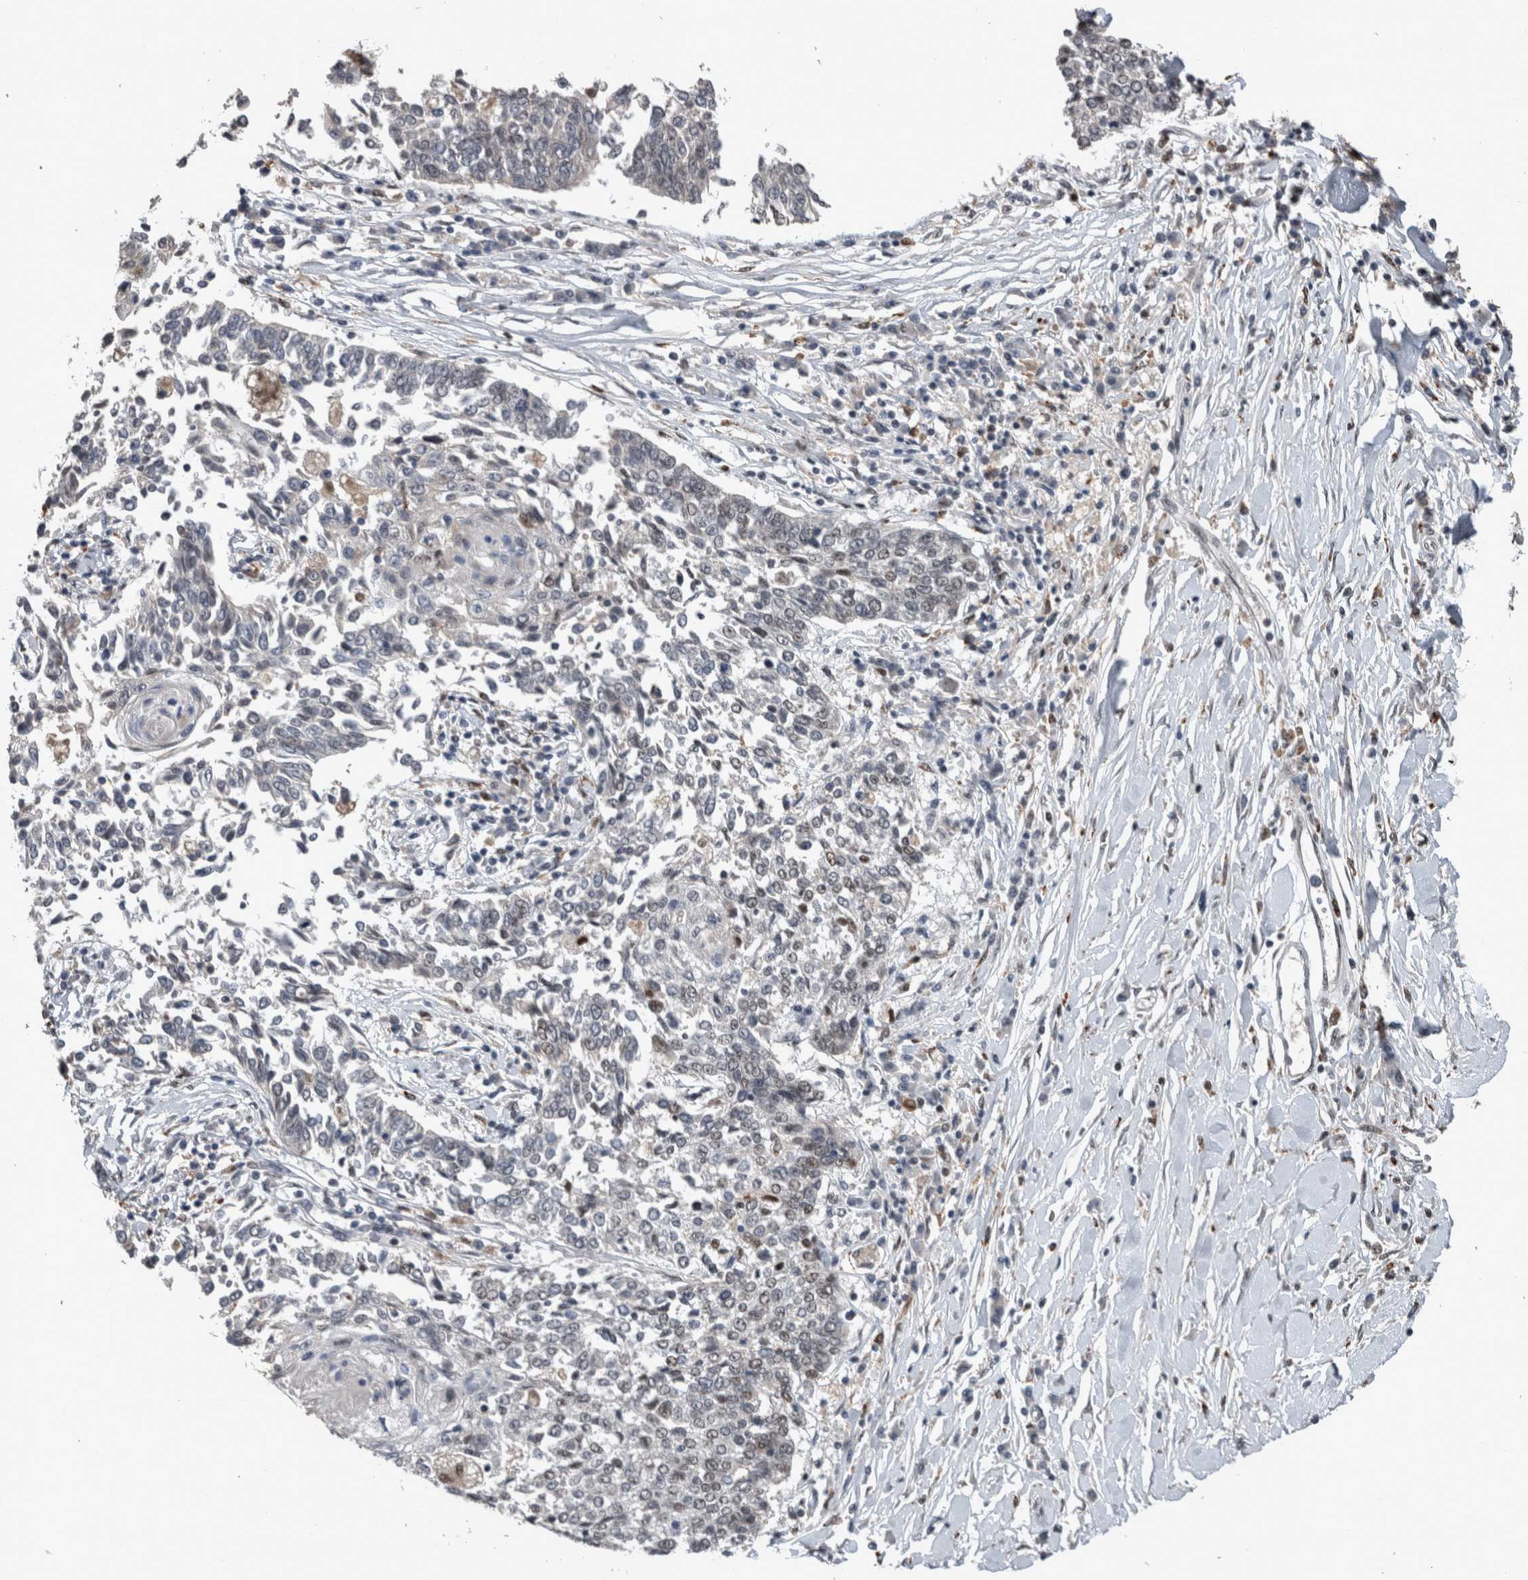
{"staining": {"intensity": "weak", "quantity": "25%-75%", "location": "nuclear"}, "tissue": "lung cancer", "cell_type": "Tumor cells", "image_type": "cancer", "snomed": [{"axis": "morphology", "description": "Normal tissue, NOS"}, {"axis": "morphology", "description": "Squamous cell carcinoma, NOS"}, {"axis": "topography", "description": "Cartilage tissue"}, {"axis": "topography", "description": "Bronchus"}, {"axis": "topography", "description": "Lung"}, {"axis": "topography", "description": "Peripheral nerve tissue"}], "caption": "An IHC micrograph of neoplastic tissue is shown. Protein staining in brown shows weak nuclear positivity in lung cancer within tumor cells. The staining is performed using DAB (3,3'-diaminobenzidine) brown chromogen to label protein expression. The nuclei are counter-stained blue using hematoxylin.", "gene": "POLD2", "patient": {"sex": "female", "age": 49}}